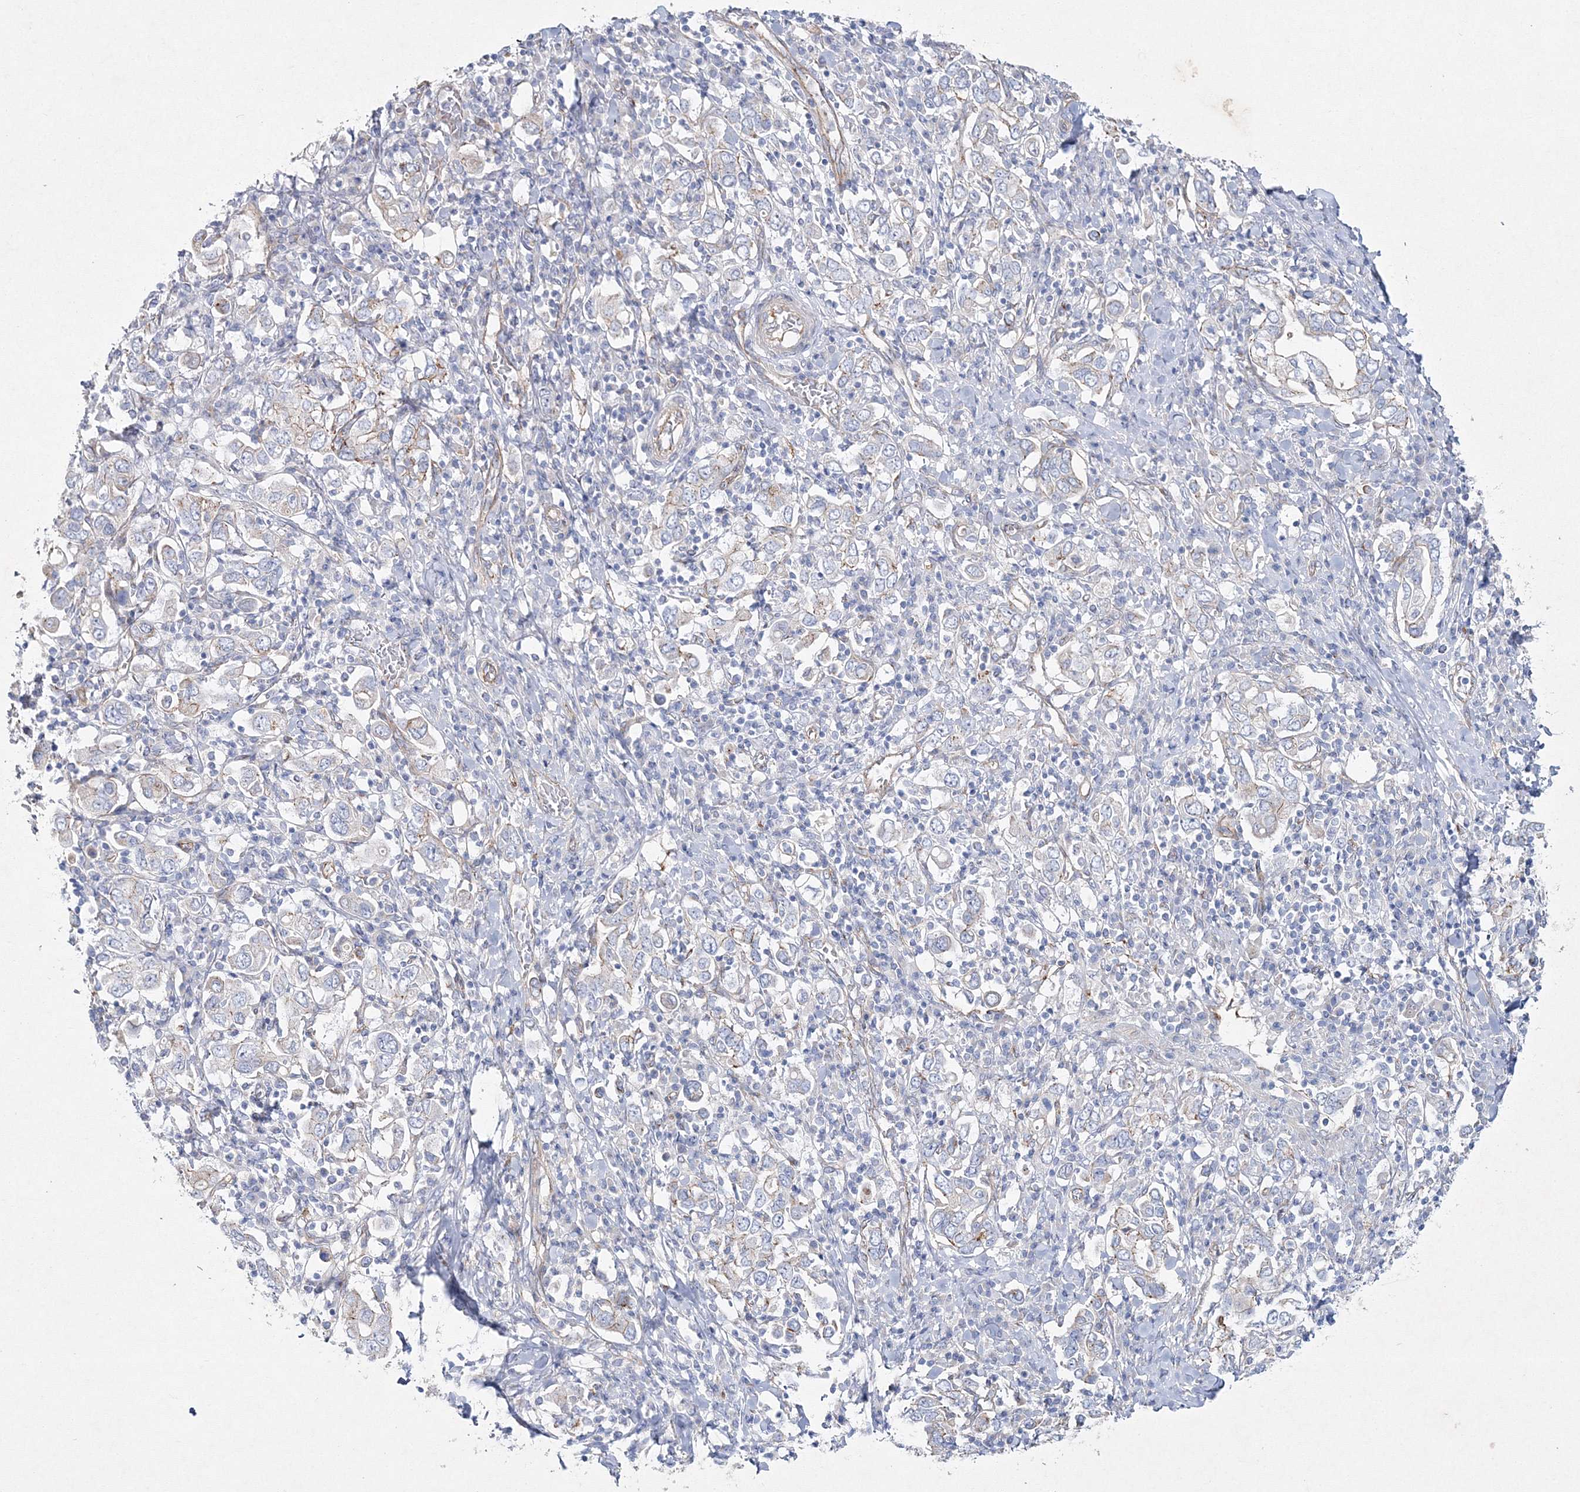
{"staining": {"intensity": "weak", "quantity": "<25%", "location": "cytoplasmic/membranous"}, "tissue": "stomach cancer", "cell_type": "Tumor cells", "image_type": "cancer", "snomed": [{"axis": "morphology", "description": "Adenocarcinoma, NOS"}, {"axis": "topography", "description": "Stomach, upper"}], "caption": "High power microscopy image of an immunohistochemistry (IHC) image of stomach adenocarcinoma, revealing no significant staining in tumor cells.", "gene": "NAA40", "patient": {"sex": "male", "age": 62}}